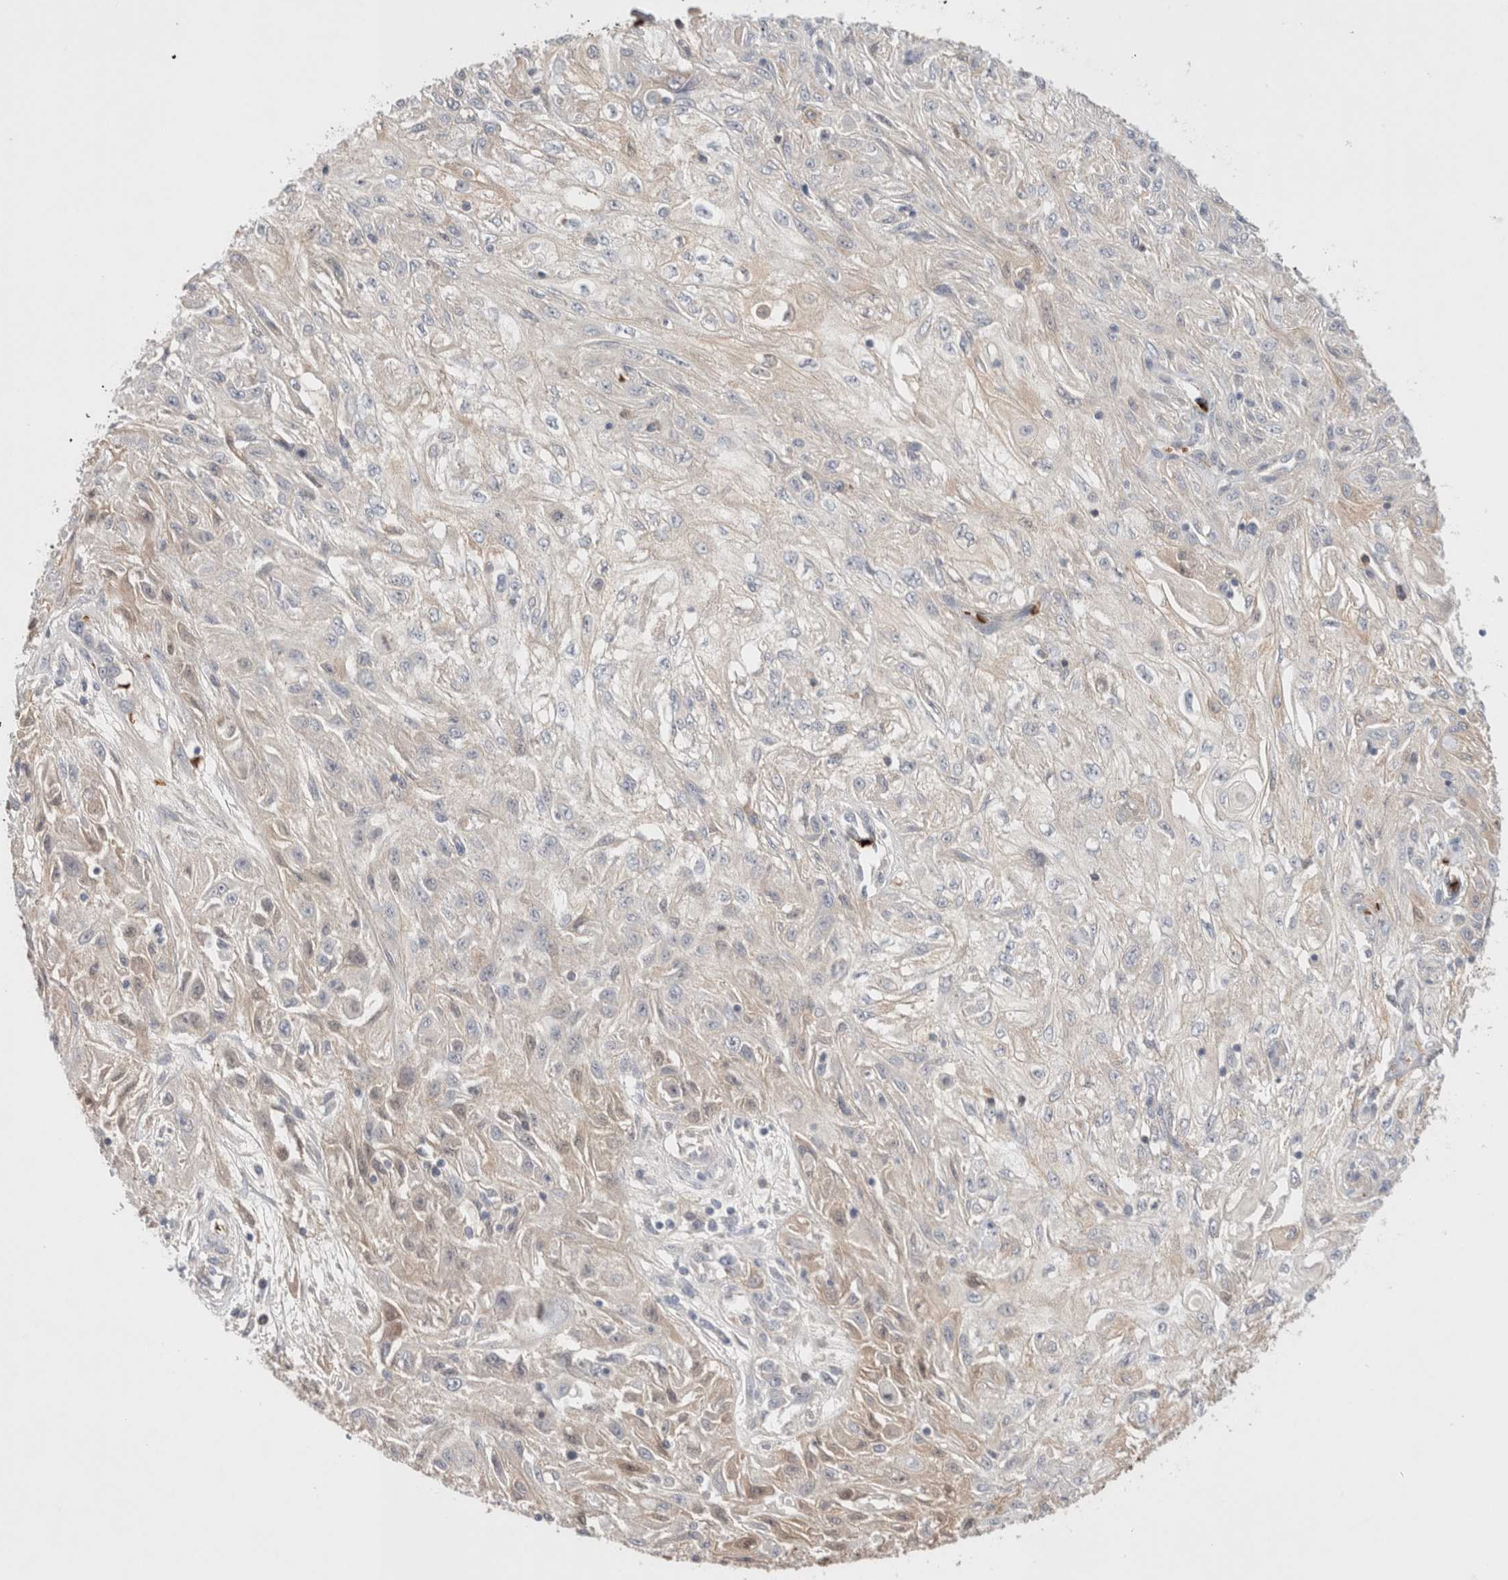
{"staining": {"intensity": "weak", "quantity": "<25%", "location": "cytoplasmic/membranous"}, "tissue": "skin cancer", "cell_type": "Tumor cells", "image_type": "cancer", "snomed": [{"axis": "morphology", "description": "Squamous cell carcinoma, NOS"}, {"axis": "morphology", "description": "Squamous cell carcinoma, metastatic, NOS"}, {"axis": "topography", "description": "Skin"}, {"axis": "topography", "description": "Lymph node"}], "caption": "Protein analysis of skin cancer demonstrates no significant positivity in tumor cells. The staining was performed using DAB to visualize the protein expression in brown, while the nuclei were stained in blue with hematoxylin (Magnification: 20x).", "gene": "MST1", "patient": {"sex": "male", "age": 75}}